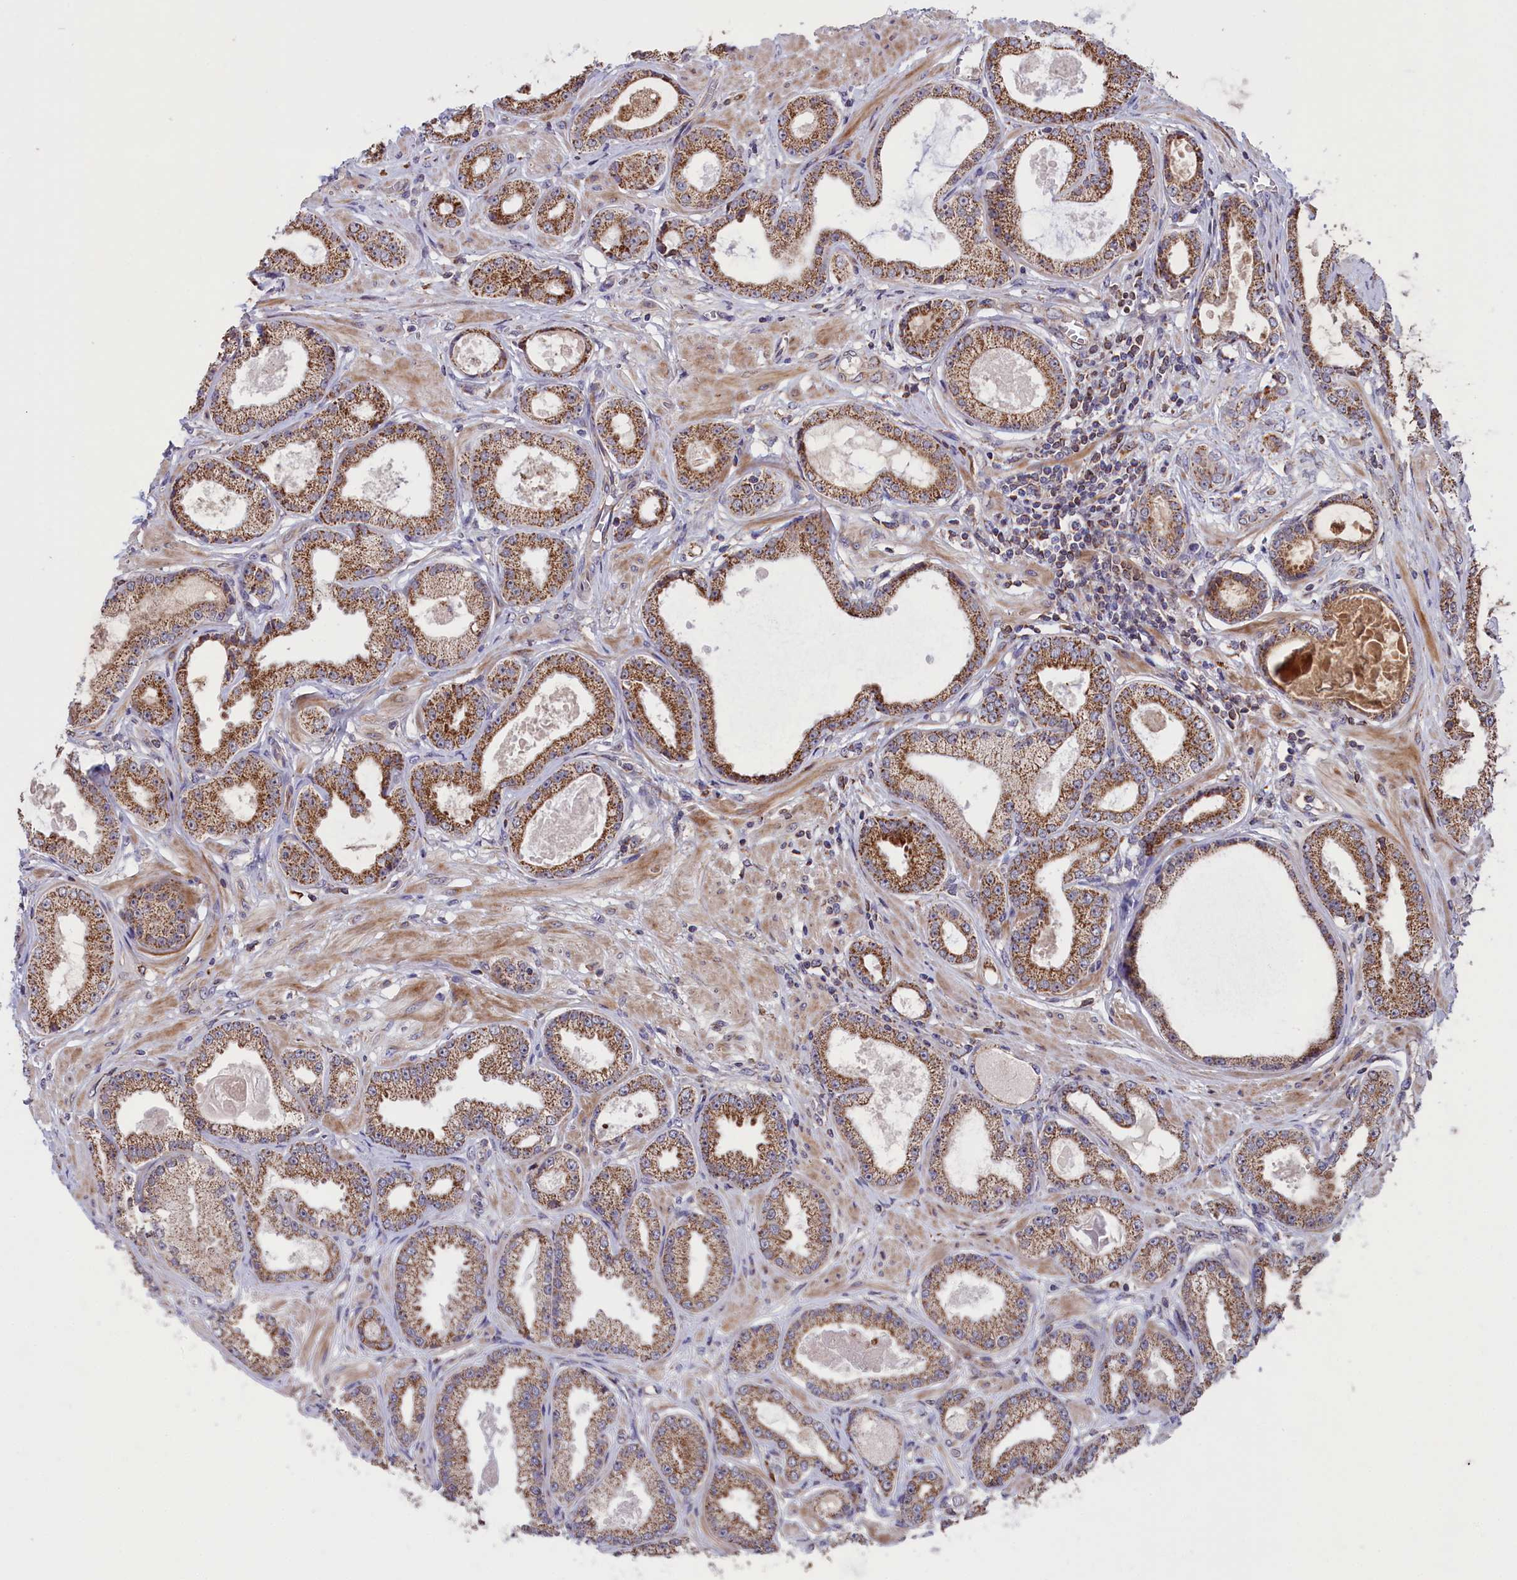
{"staining": {"intensity": "moderate", "quantity": ">75%", "location": "cytoplasmic/membranous"}, "tissue": "prostate cancer", "cell_type": "Tumor cells", "image_type": "cancer", "snomed": [{"axis": "morphology", "description": "Adenocarcinoma, Low grade"}, {"axis": "topography", "description": "Prostate"}], "caption": "A brown stain labels moderate cytoplasmic/membranous positivity of a protein in prostate adenocarcinoma (low-grade) tumor cells.", "gene": "TIMM44", "patient": {"sex": "male", "age": 64}}